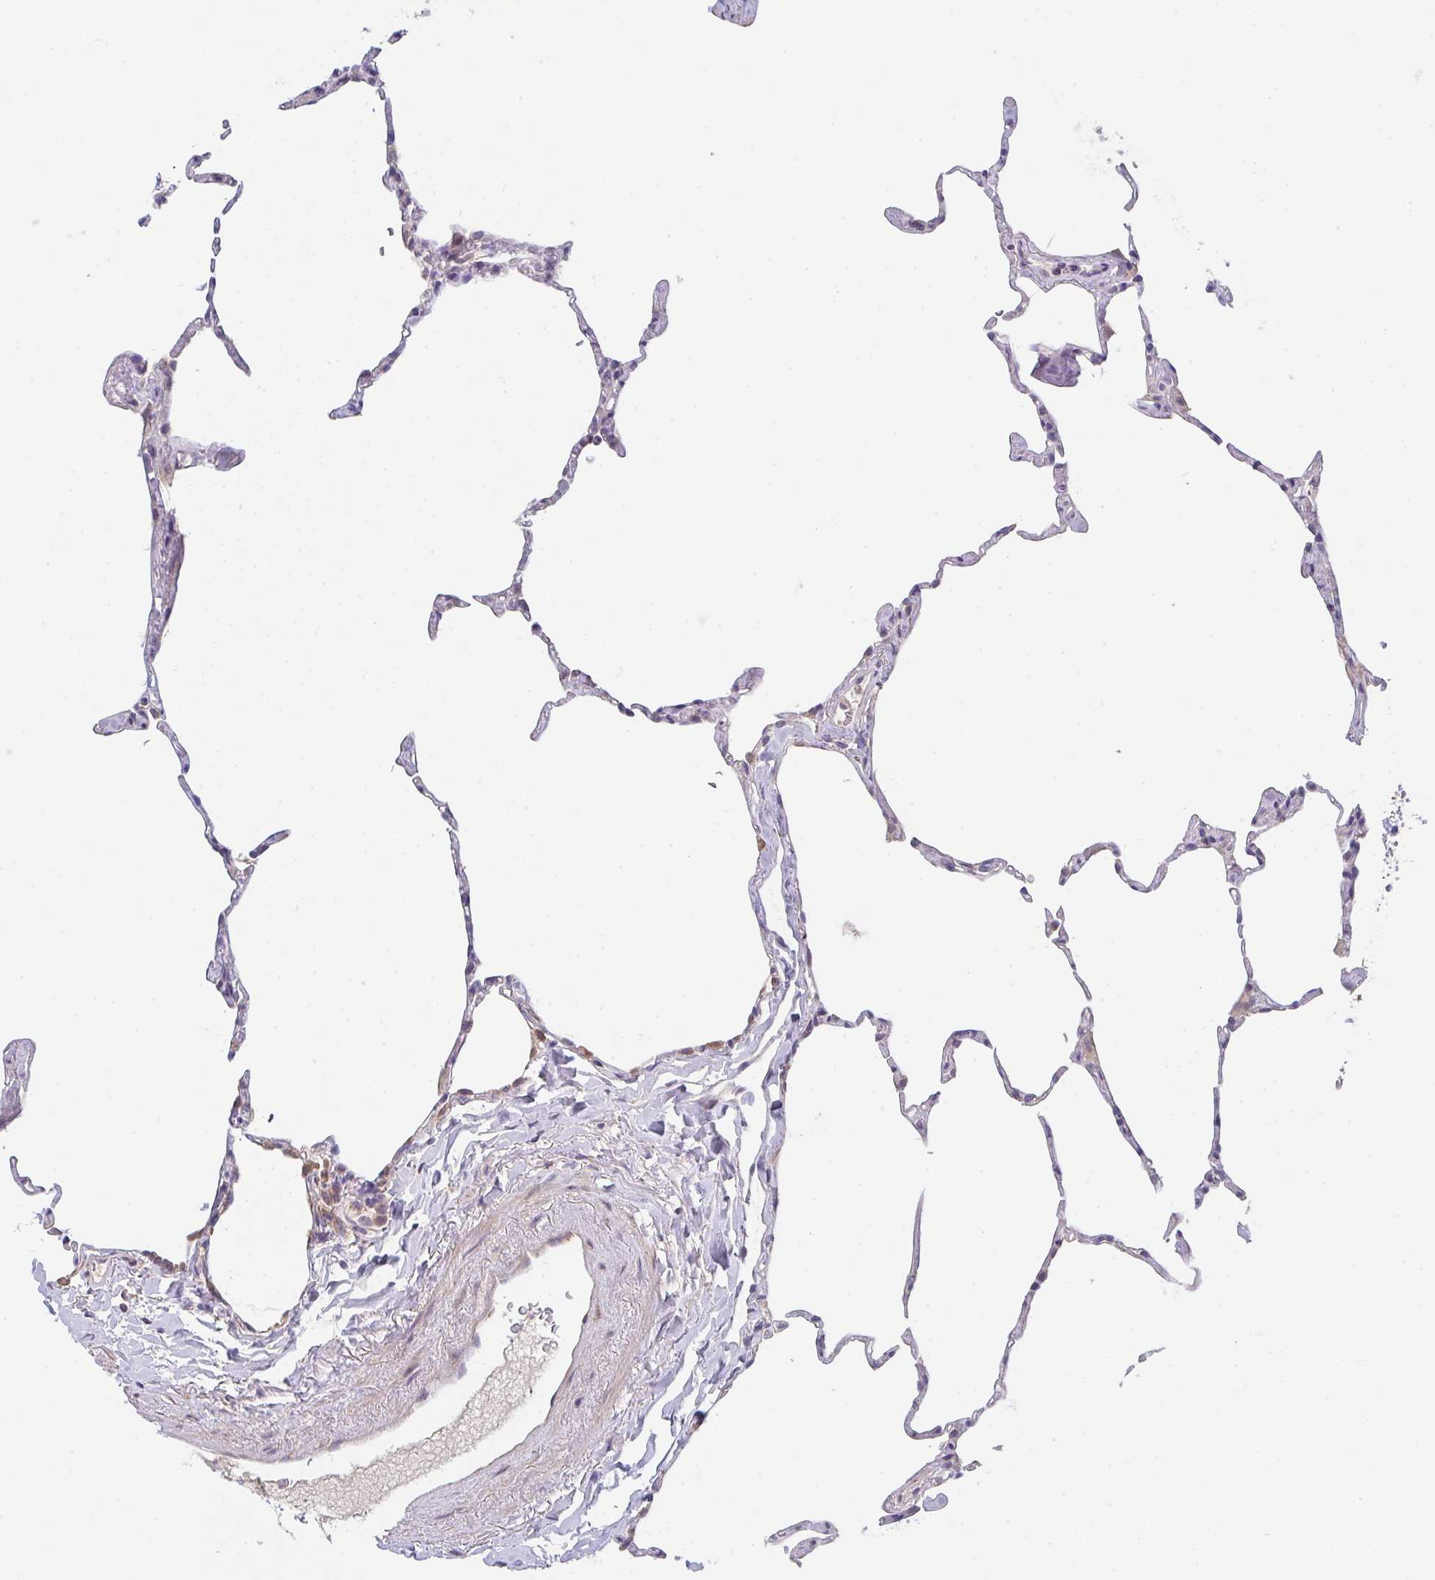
{"staining": {"intensity": "negative", "quantity": "none", "location": "none"}, "tissue": "lung", "cell_type": "Alveolar cells", "image_type": "normal", "snomed": [{"axis": "morphology", "description": "Normal tissue, NOS"}, {"axis": "topography", "description": "Lung"}], "caption": "The IHC micrograph has no significant expression in alveolar cells of lung. (DAB IHC with hematoxylin counter stain).", "gene": "TSPAN31", "patient": {"sex": "male", "age": 65}}